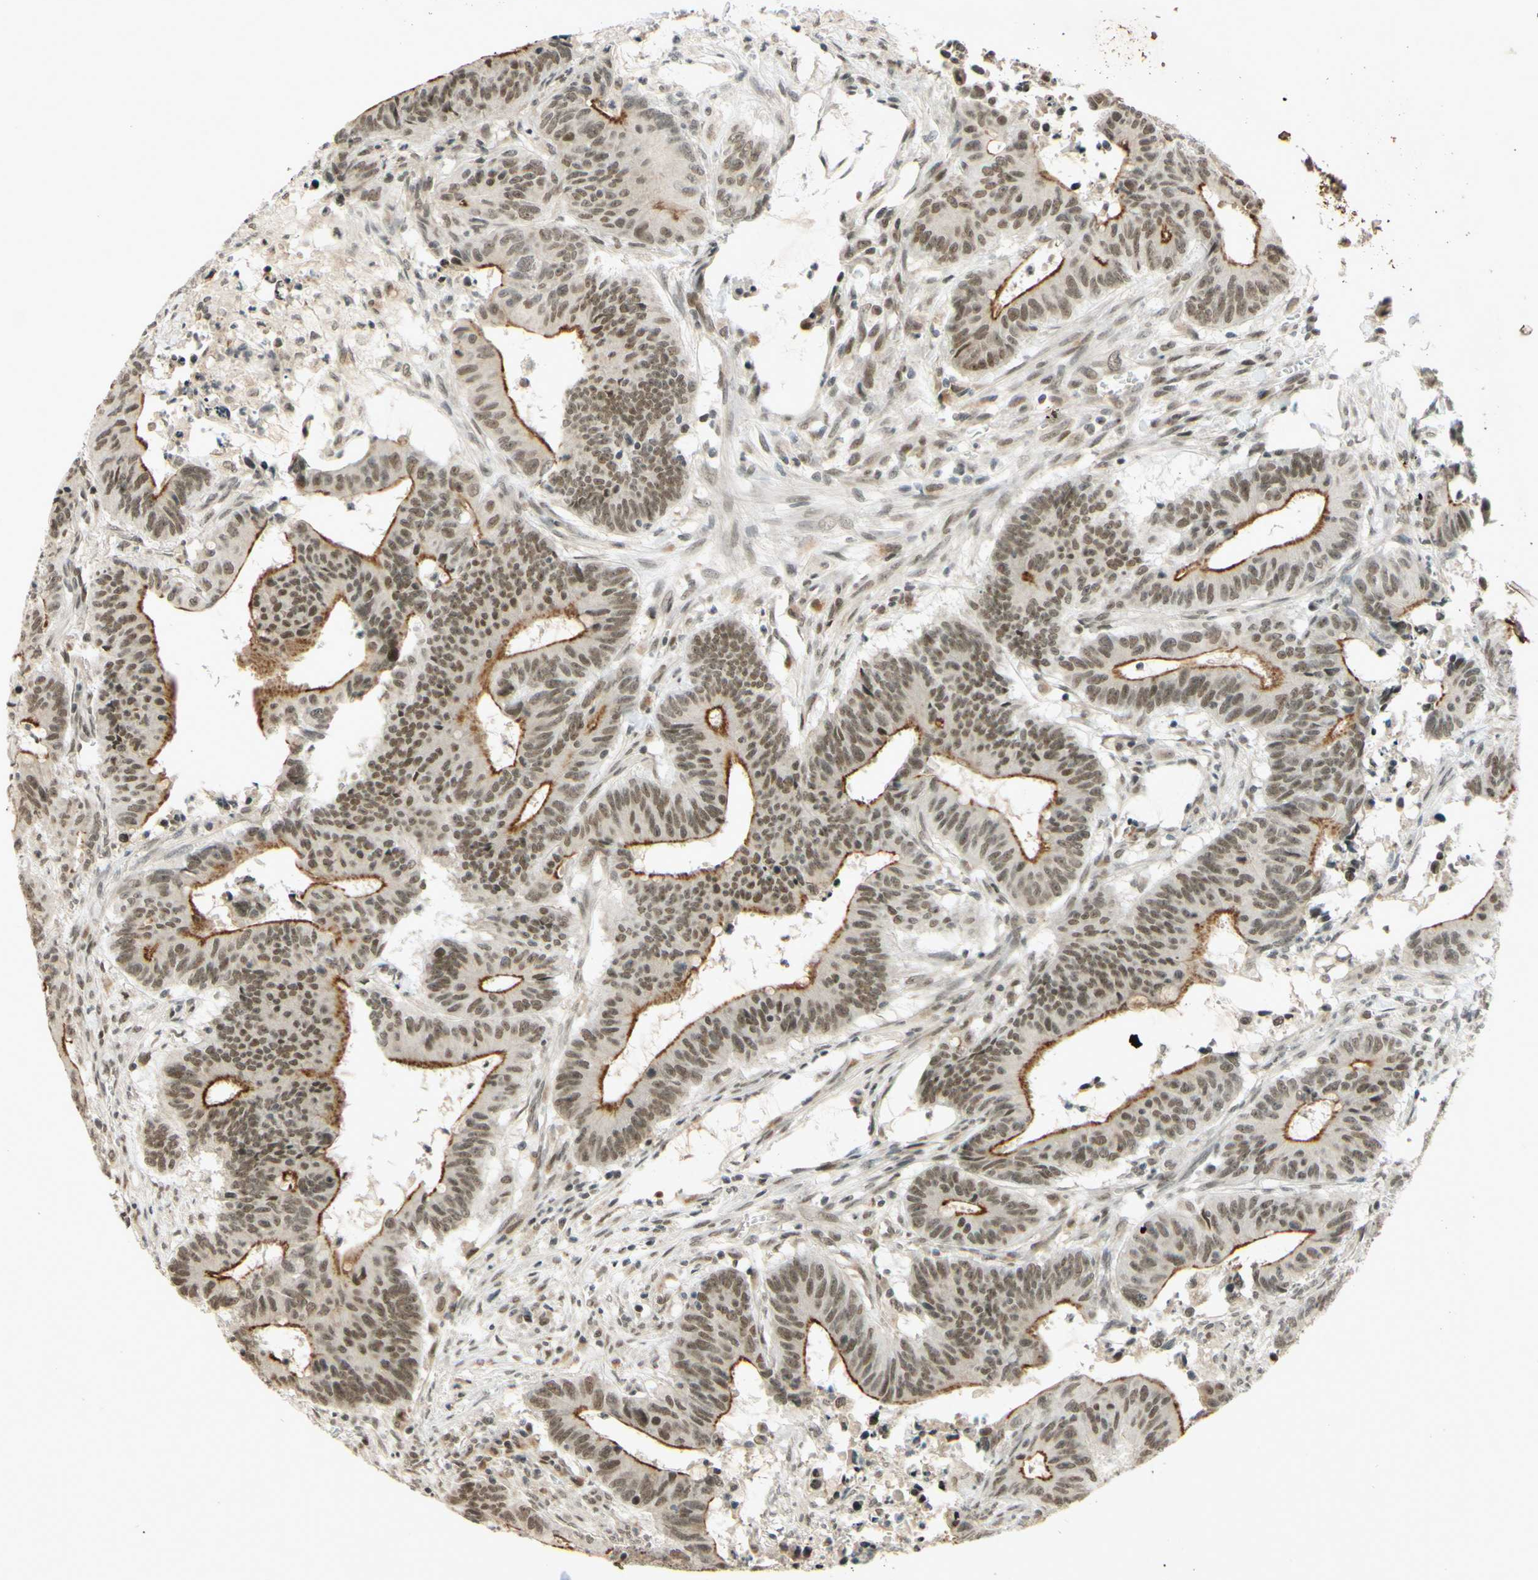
{"staining": {"intensity": "moderate", "quantity": ">75%", "location": "cytoplasmic/membranous,nuclear"}, "tissue": "colorectal cancer", "cell_type": "Tumor cells", "image_type": "cancer", "snomed": [{"axis": "morphology", "description": "Adenocarcinoma, NOS"}, {"axis": "topography", "description": "Colon"}], "caption": "A histopathology image of human colorectal cancer stained for a protein shows moderate cytoplasmic/membranous and nuclear brown staining in tumor cells. (Brightfield microscopy of DAB IHC at high magnification).", "gene": "SMARCB1", "patient": {"sex": "male", "age": 45}}